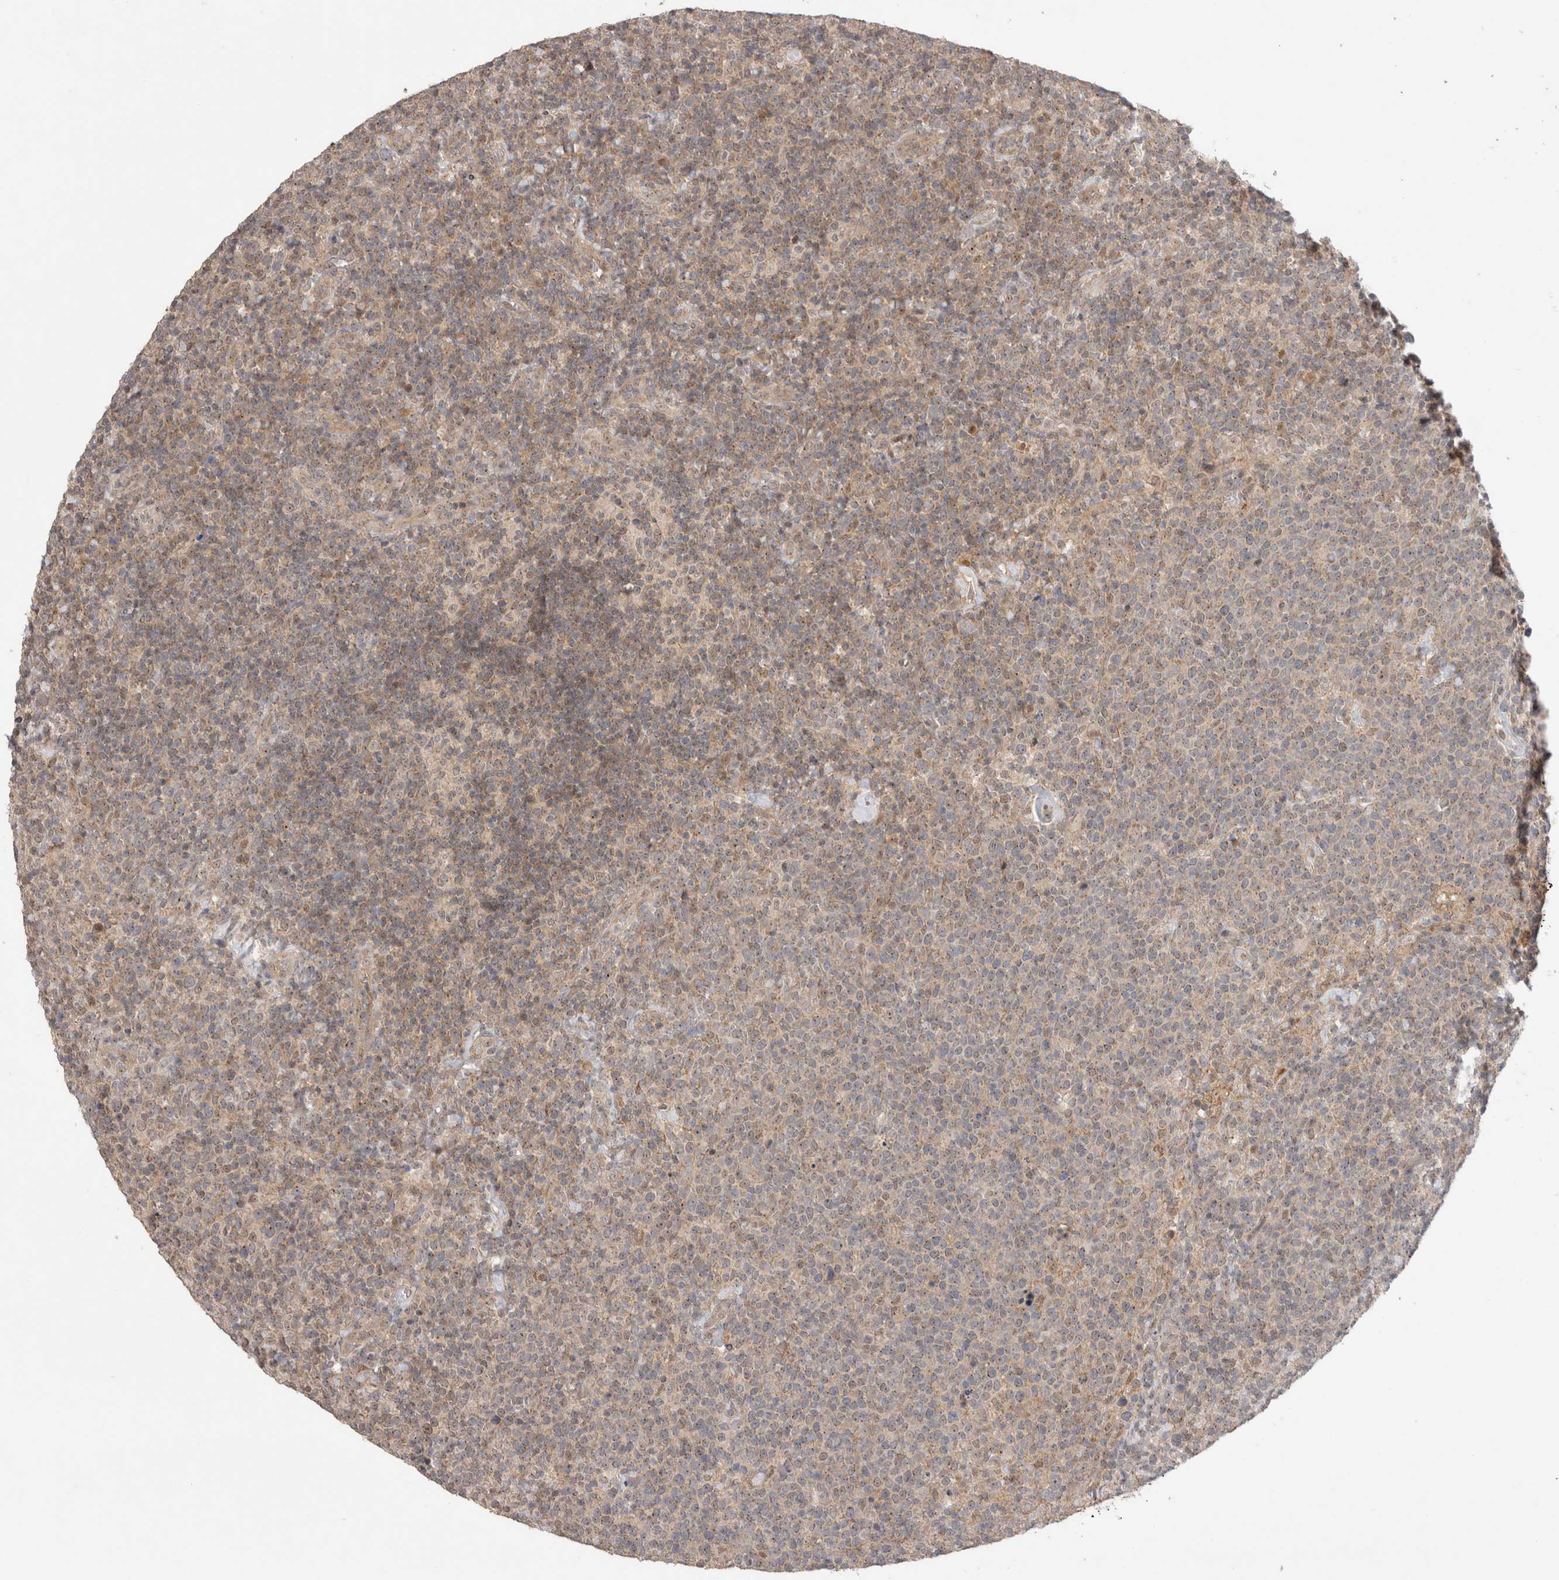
{"staining": {"intensity": "weak", "quantity": "25%-75%", "location": "cytoplasmic/membranous"}, "tissue": "lymphoma", "cell_type": "Tumor cells", "image_type": "cancer", "snomed": [{"axis": "morphology", "description": "Malignant lymphoma, non-Hodgkin's type, High grade"}, {"axis": "topography", "description": "Lymph node"}], "caption": "Immunohistochemistry (IHC) (DAB) staining of lymphoma displays weak cytoplasmic/membranous protein staining in about 25%-75% of tumor cells.", "gene": "SLC29A1", "patient": {"sex": "male", "age": 61}}